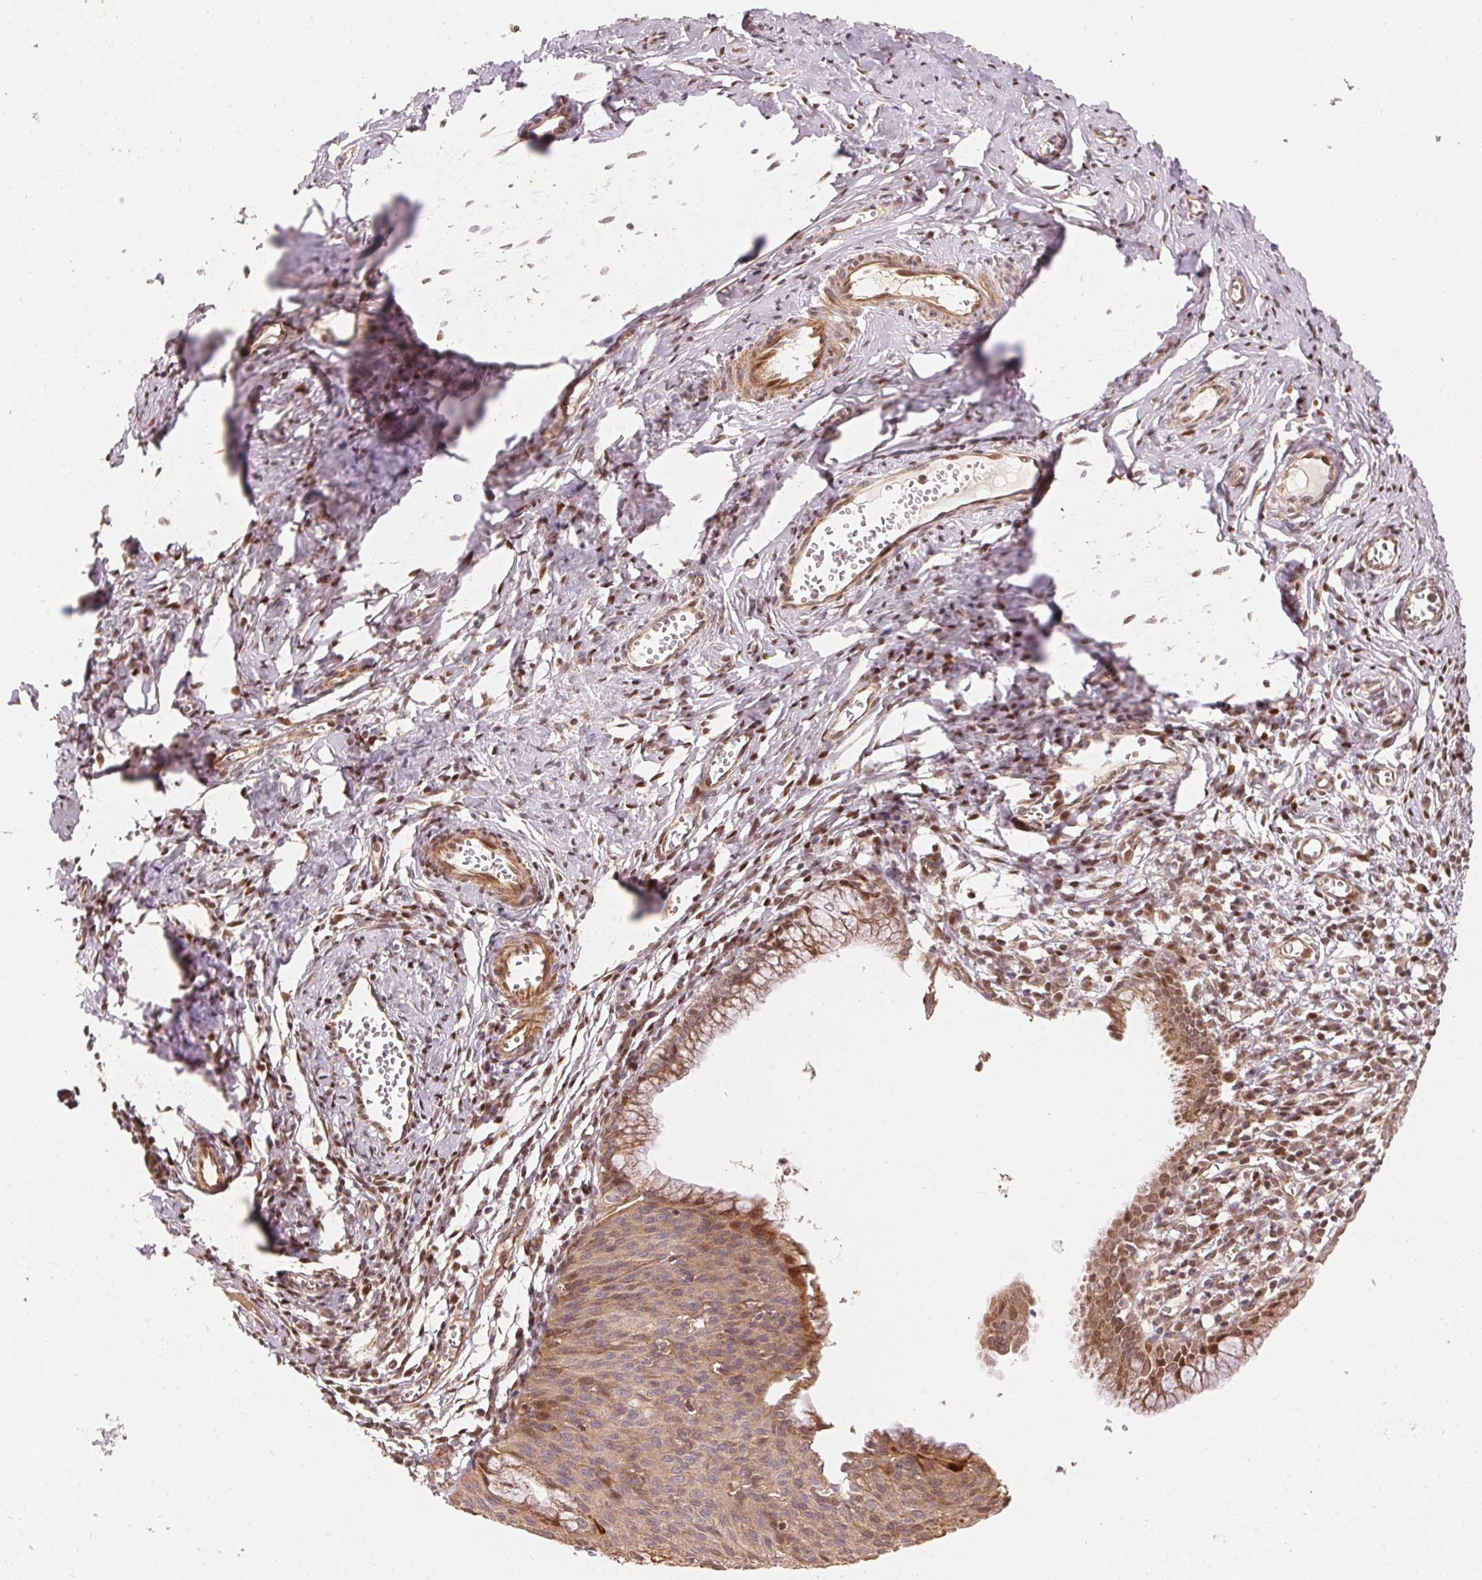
{"staining": {"intensity": "weak", "quantity": "25%-75%", "location": "cytoplasmic/membranous"}, "tissue": "cervical cancer", "cell_type": "Tumor cells", "image_type": "cancer", "snomed": [{"axis": "morphology", "description": "Squamous cell carcinoma, NOS"}, {"axis": "topography", "description": "Cervix"}], "caption": "Tumor cells show low levels of weak cytoplasmic/membranous staining in approximately 25%-75% of cells in human cervical cancer (squamous cell carcinoma).", "gene": "TNIP2", "patient": {"sex": "female", "age": 52}}